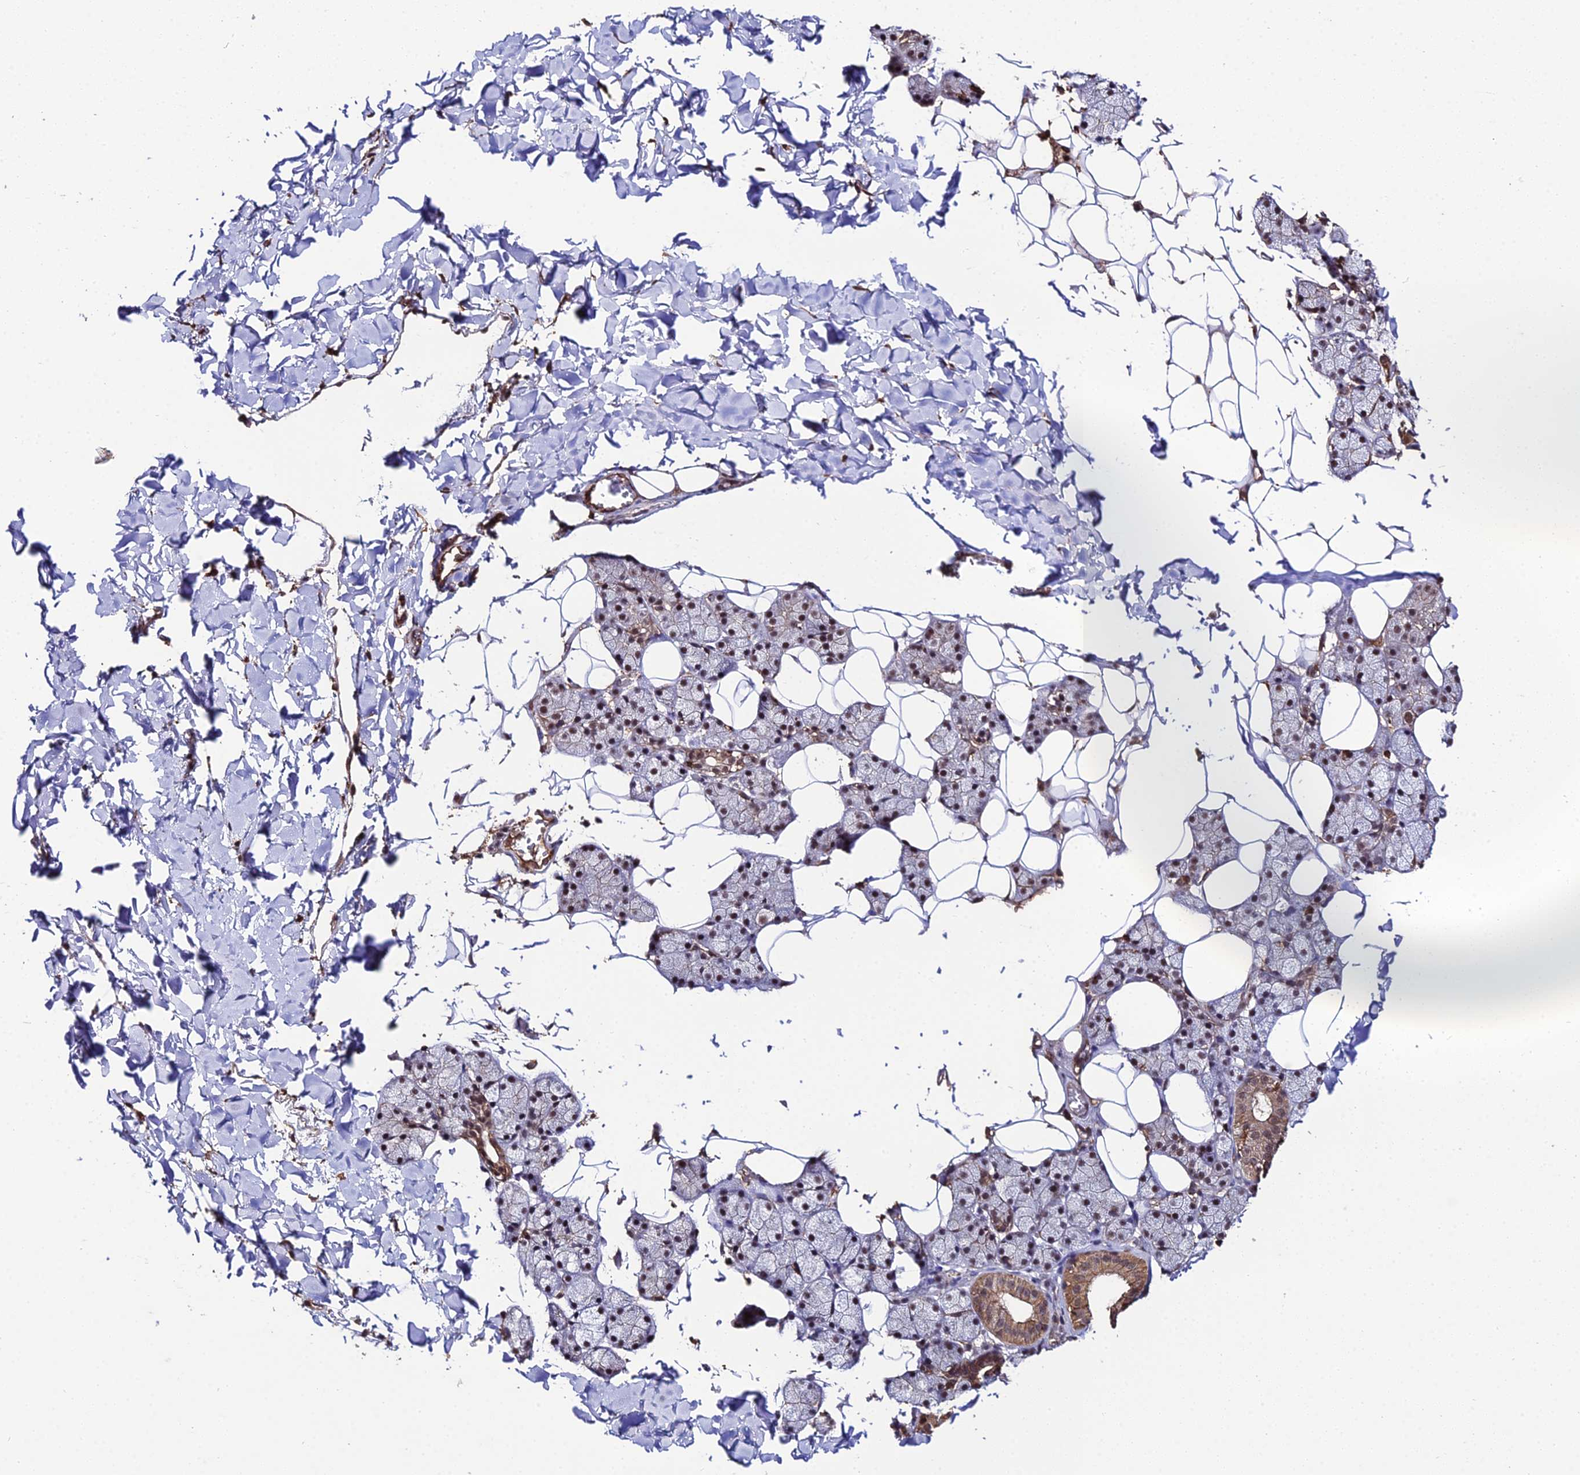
{"staining": {"intensity": "moderate", "quantity": "<25%", "location": "cytoplasmic/membranous,nuclear"}, "tissue": "salivary gland", "cell_type": "Glandular cells", "image_type": "normal", "snomed": [{"axis": "morphology", "description": "Normal tissue, NOS"}, {"axis": "topography", "description": "Salivary gland"}], "caption": "Immunohistochemical staining of normal salivary gland displays <25% levels of moderate cytoplasmic/membranous,nuclear protein expression in approximately <25% of glandular cells. The staining was performed using DAB (3,3'-diaminobenzidine), with brown indicating positive protein expression. Nuclei are stained blue with hematoxylin.", "gene": "PPP4C", "patient": {"sex": "female", "age": 33}}